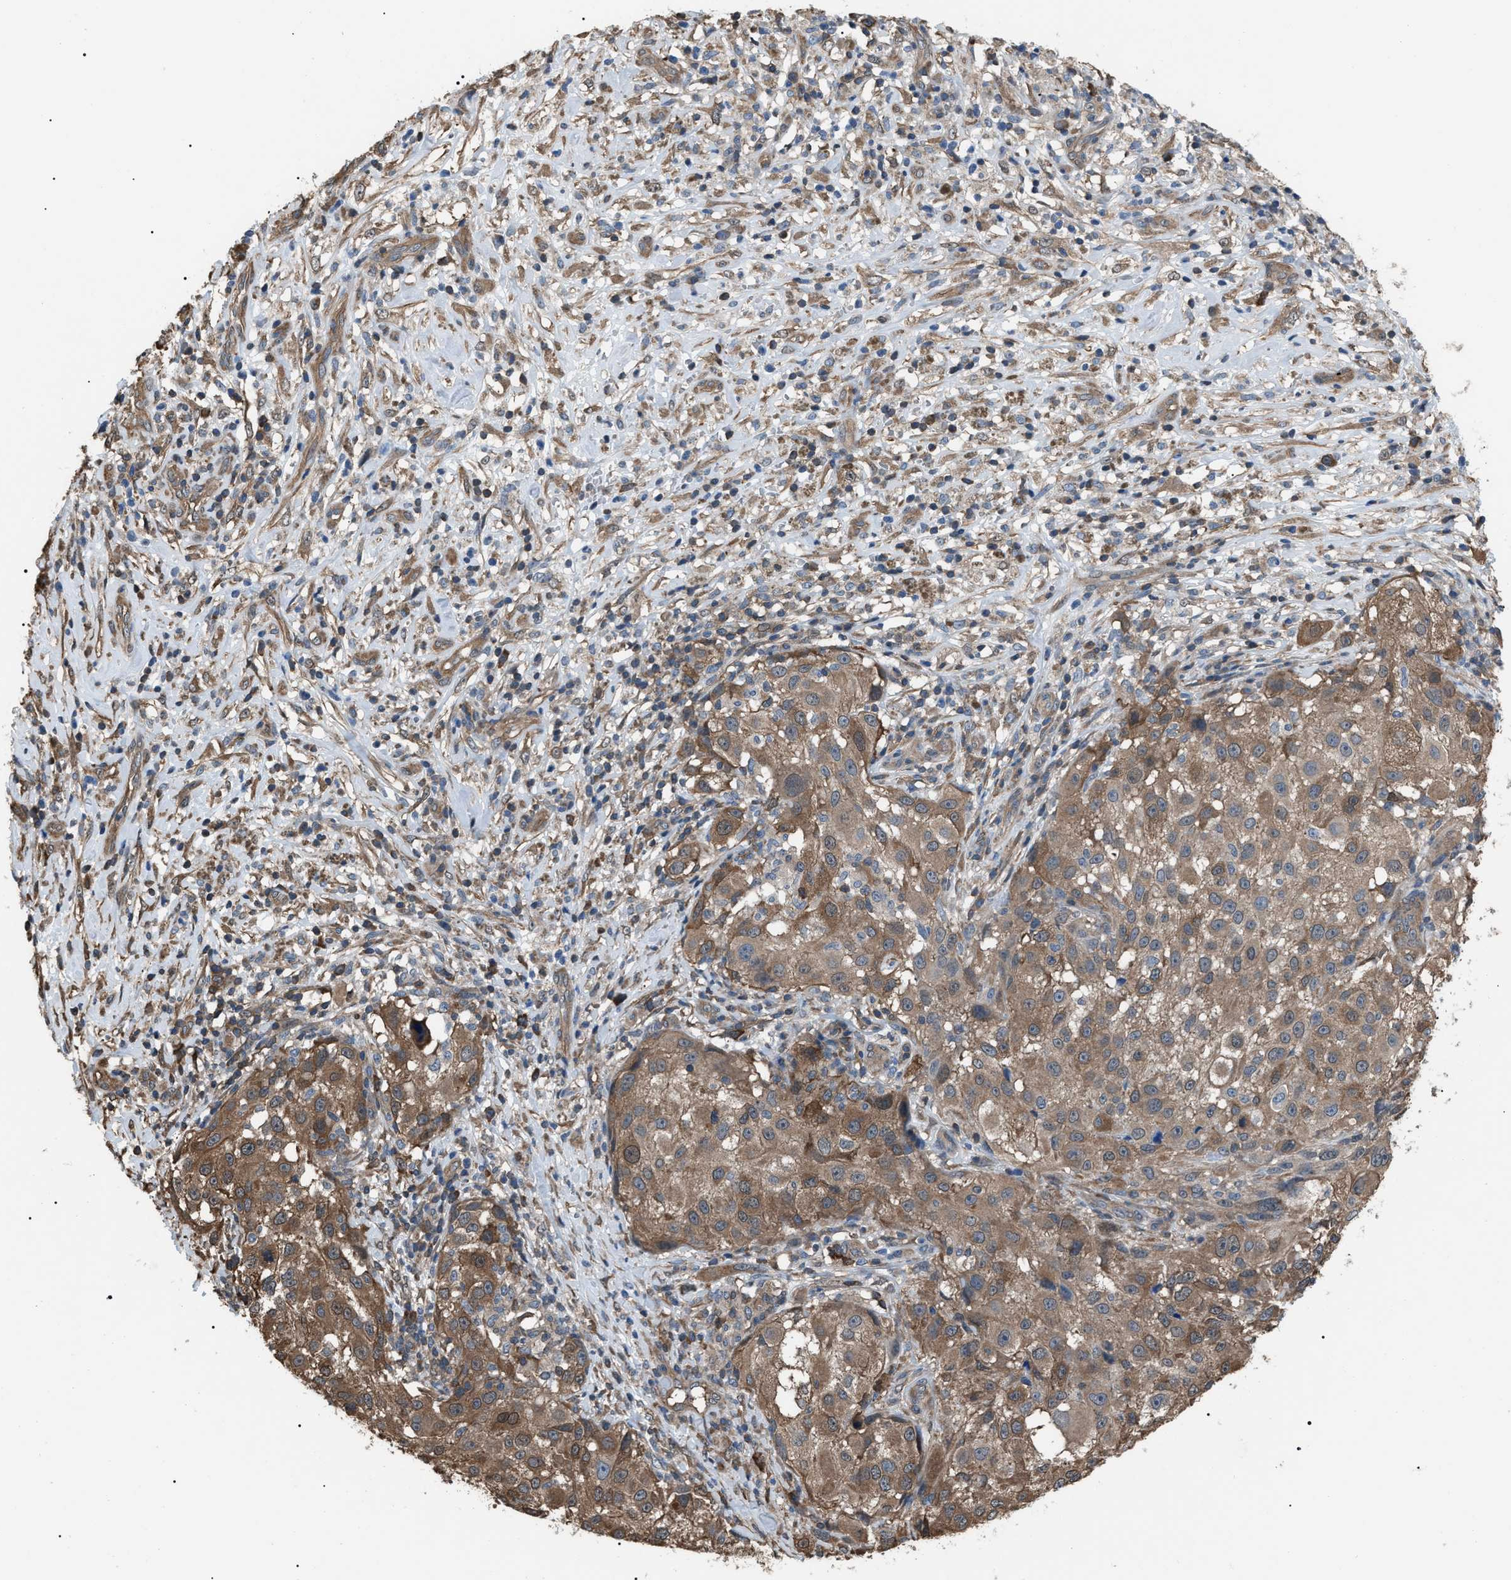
{"staining": {"intensity": "moderate", "quantity": ">75%", "location": "cytoplasmic/membranous"}, "tissue": "melanoma", "cell_type": "Tumor cells", "image_type": "cancer", "snomed": [{"axis": "morphology", "description": "Necrosis, NOS"}, {"axis": "morphology", "description": "Malignant melanoma, NOS"}, {"axis": "topography", "description": "Skin"}], "caption": "Moderate cytoplasmic/membranous positivity for a protein is appreciated in about >75% of tumor cells of malignant melanoma using immunohistochemistry.", "gene": "PDCD5", "patient": {"sex": "female", "age": 87}}